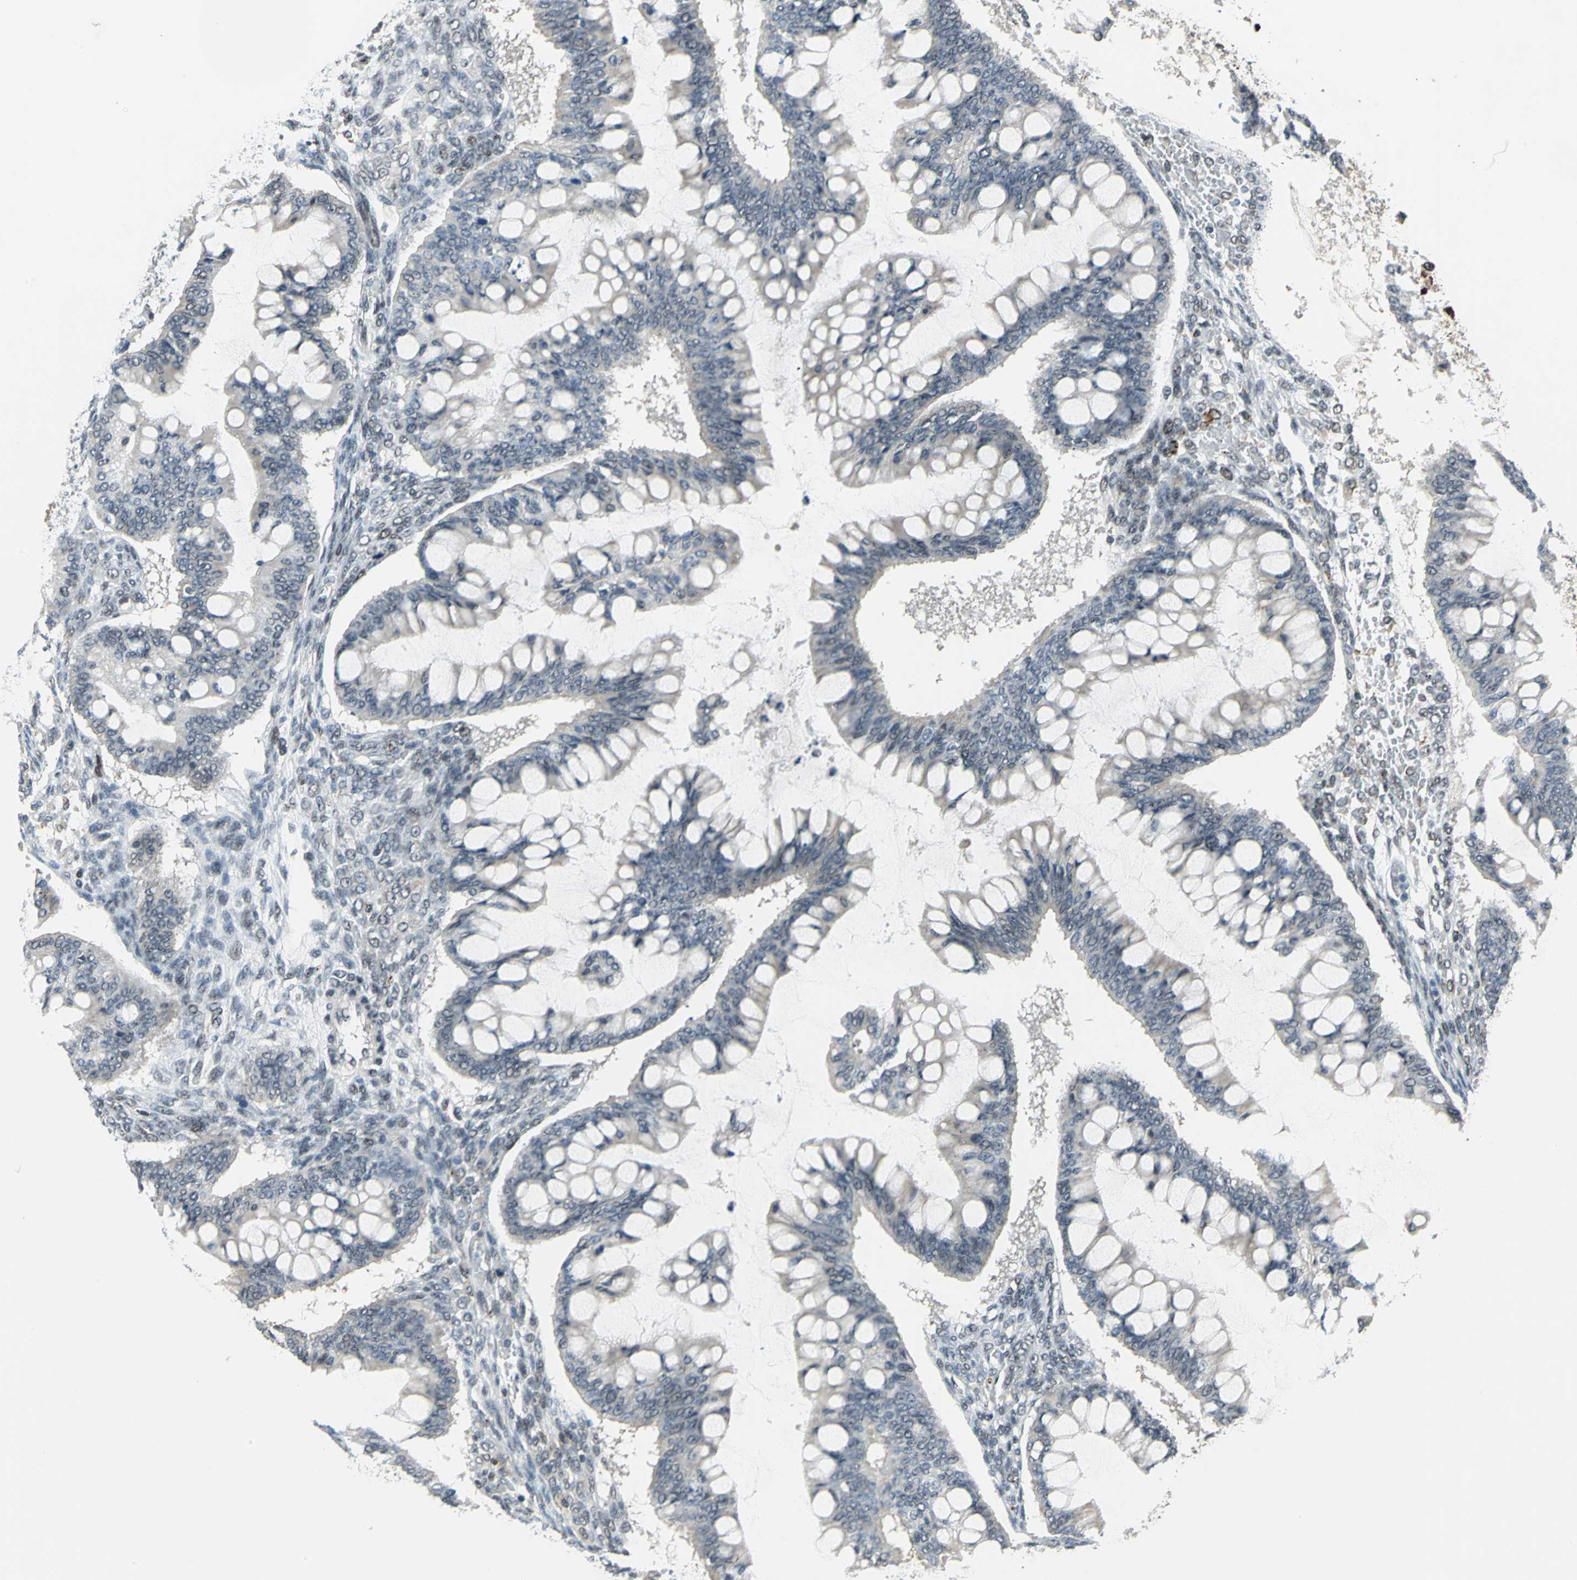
{"staining": {"intensity": "negative", "quantity": "none", "location": "none"}, "tissue": "ovarian cancer", "cell_type": "Tumor cells", "image_type": "cancer", "snomed": [{"axis": "morphology", "description": "Cystadenocarcinoma, mucinous, NOS"}, {"axis": "topography", "description": "Ovary"}], "caption": "Human ovarian mucinous cystadenocarcinoma stained for a protein using immunohistochemistry shows no positivity in tumor cells.", "gene": "ELF2", "patient": {"sex": "female", "age": 73}}